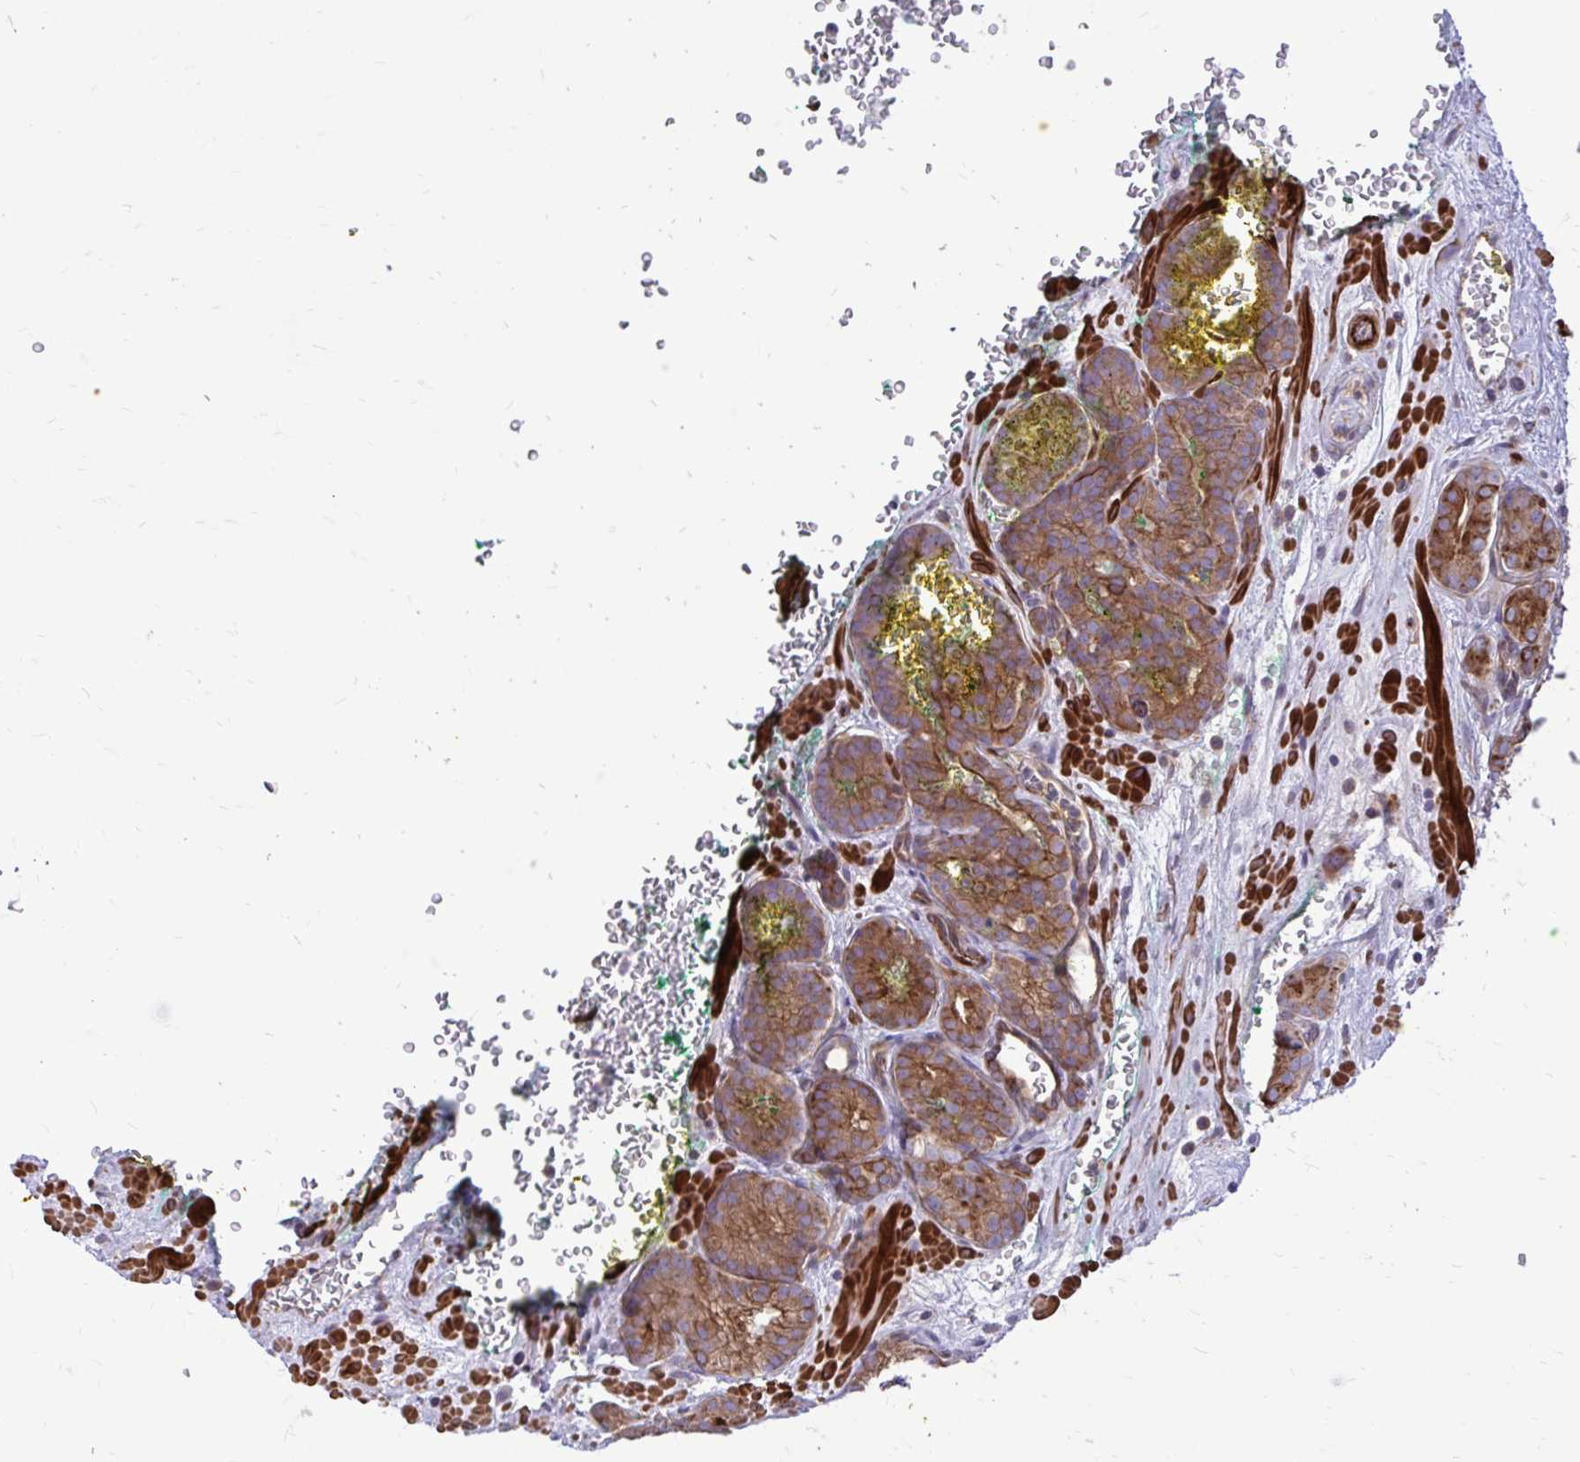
{"staining": {"intensity": "moderate", "quantity": ">75%", "location": "cytoplasmic/membranous"}, "tissue": "prostate cancer", "cell_type": "Tumor cells", "image_type": "cancer", "snomed": [{"axis": "morphology", "description": "Adenocarcinoma, High grade"}, {"axis": "topography", "description": "Prostate"}], "caption": "Protein expression by immunohistochemistry (IHC) reveals moderate cytoplasmic/membranous expression in about >75% of tumor cells in prostate adenocarcinoma (high-grade). (DAB (3,3'-diaminobenzidine) IHC, brown staining for protein, blue staining for nuclei).", "gene": "FAP", "patient": {"sex": "male", "age": 66}}